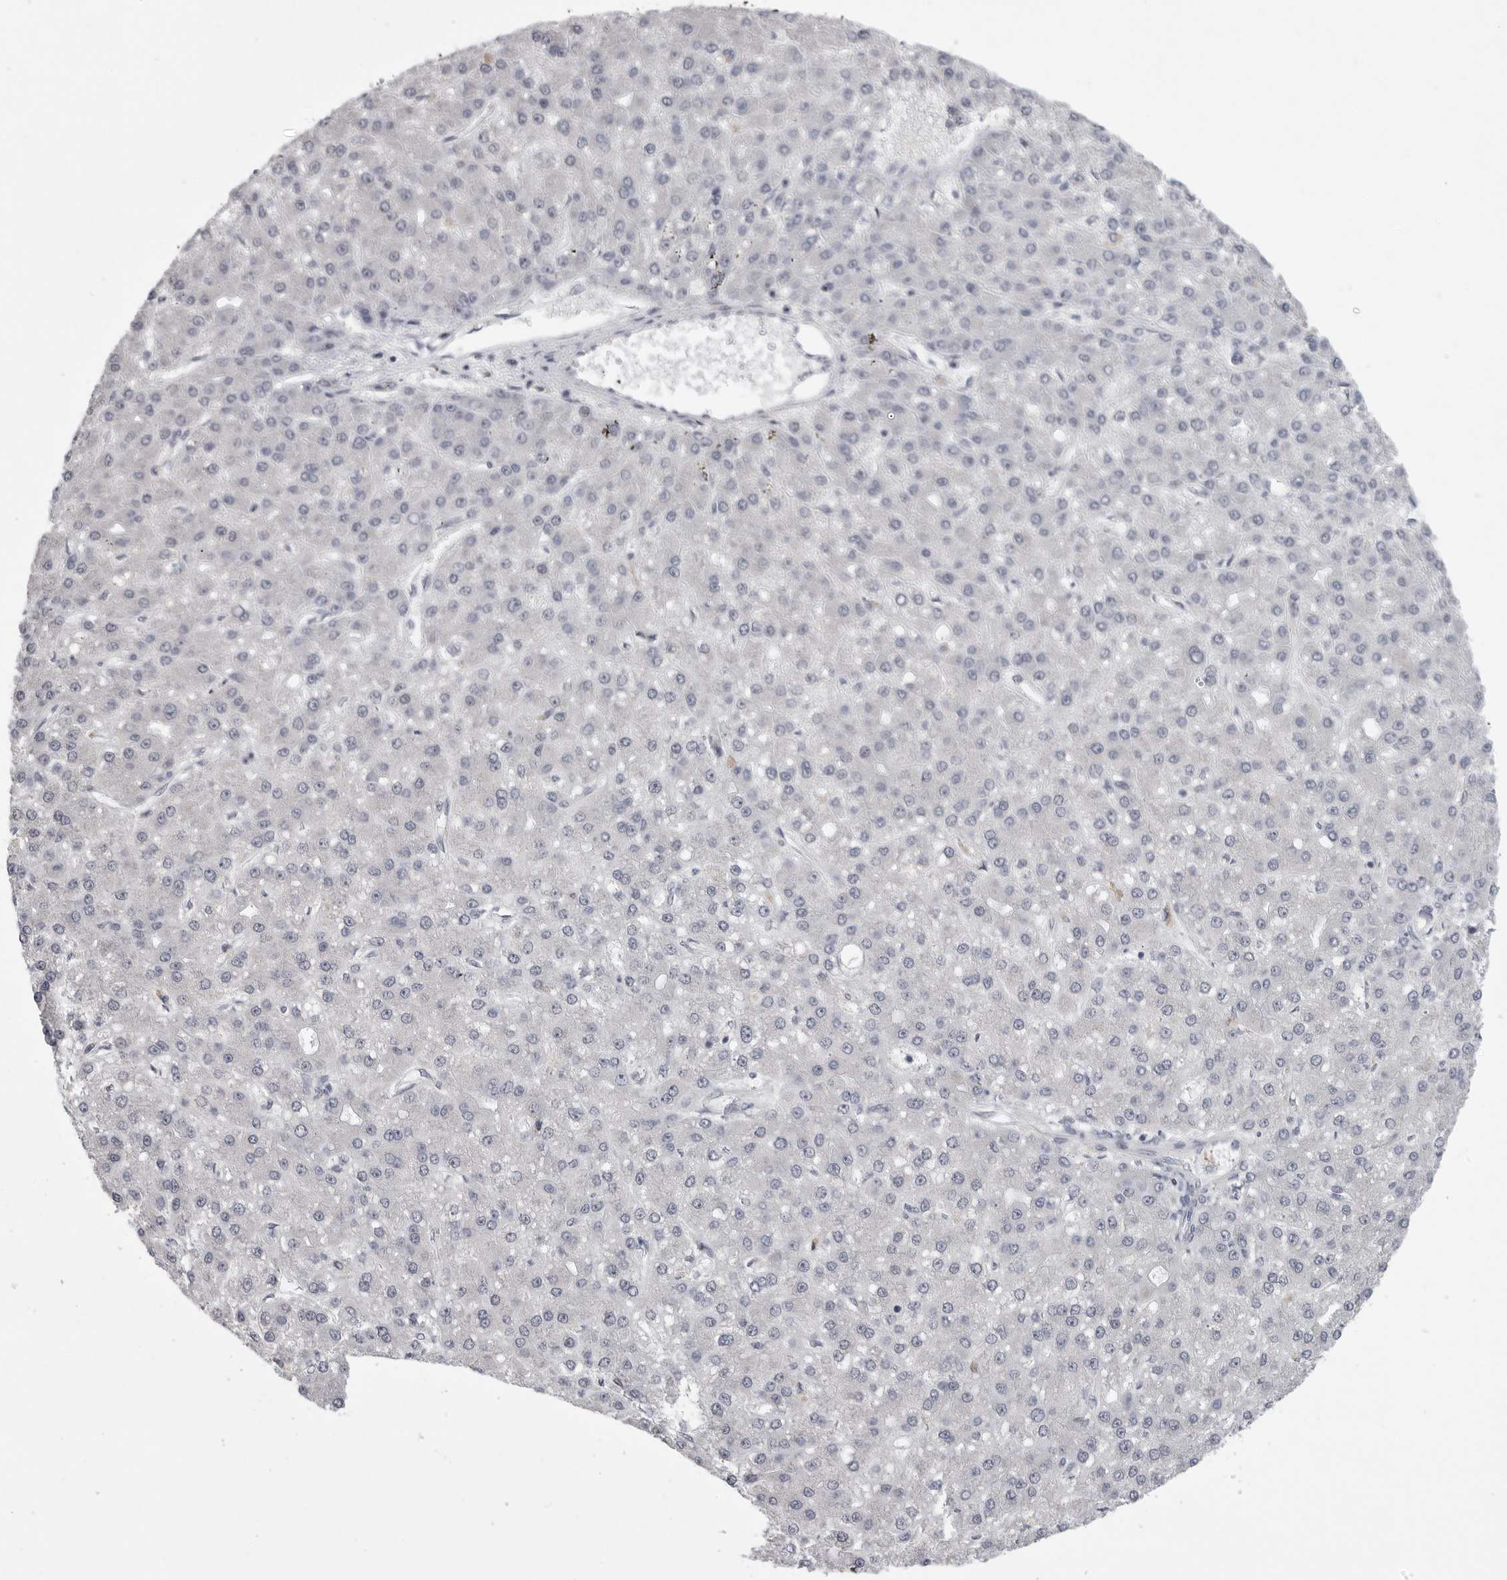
{"staining": {"intensity": "negative", "quantity": "none", "location": "none"}, "tissue": "liver cancer", "cell_type": "Tumor cells", "image_type": "cancer", "snomed": [{"axis": "morphology", "description": "Carcinoma, Hepatocellular, NOS"}, {"axis": "topography", "description": "Liver"}], "caption": "Photomicrograph shows no protein expression in tumor cells of liver hepatocellular carcinoma tissue.", "gene": "FBXO43", "patient": {"sex": "male", "age": 67}}